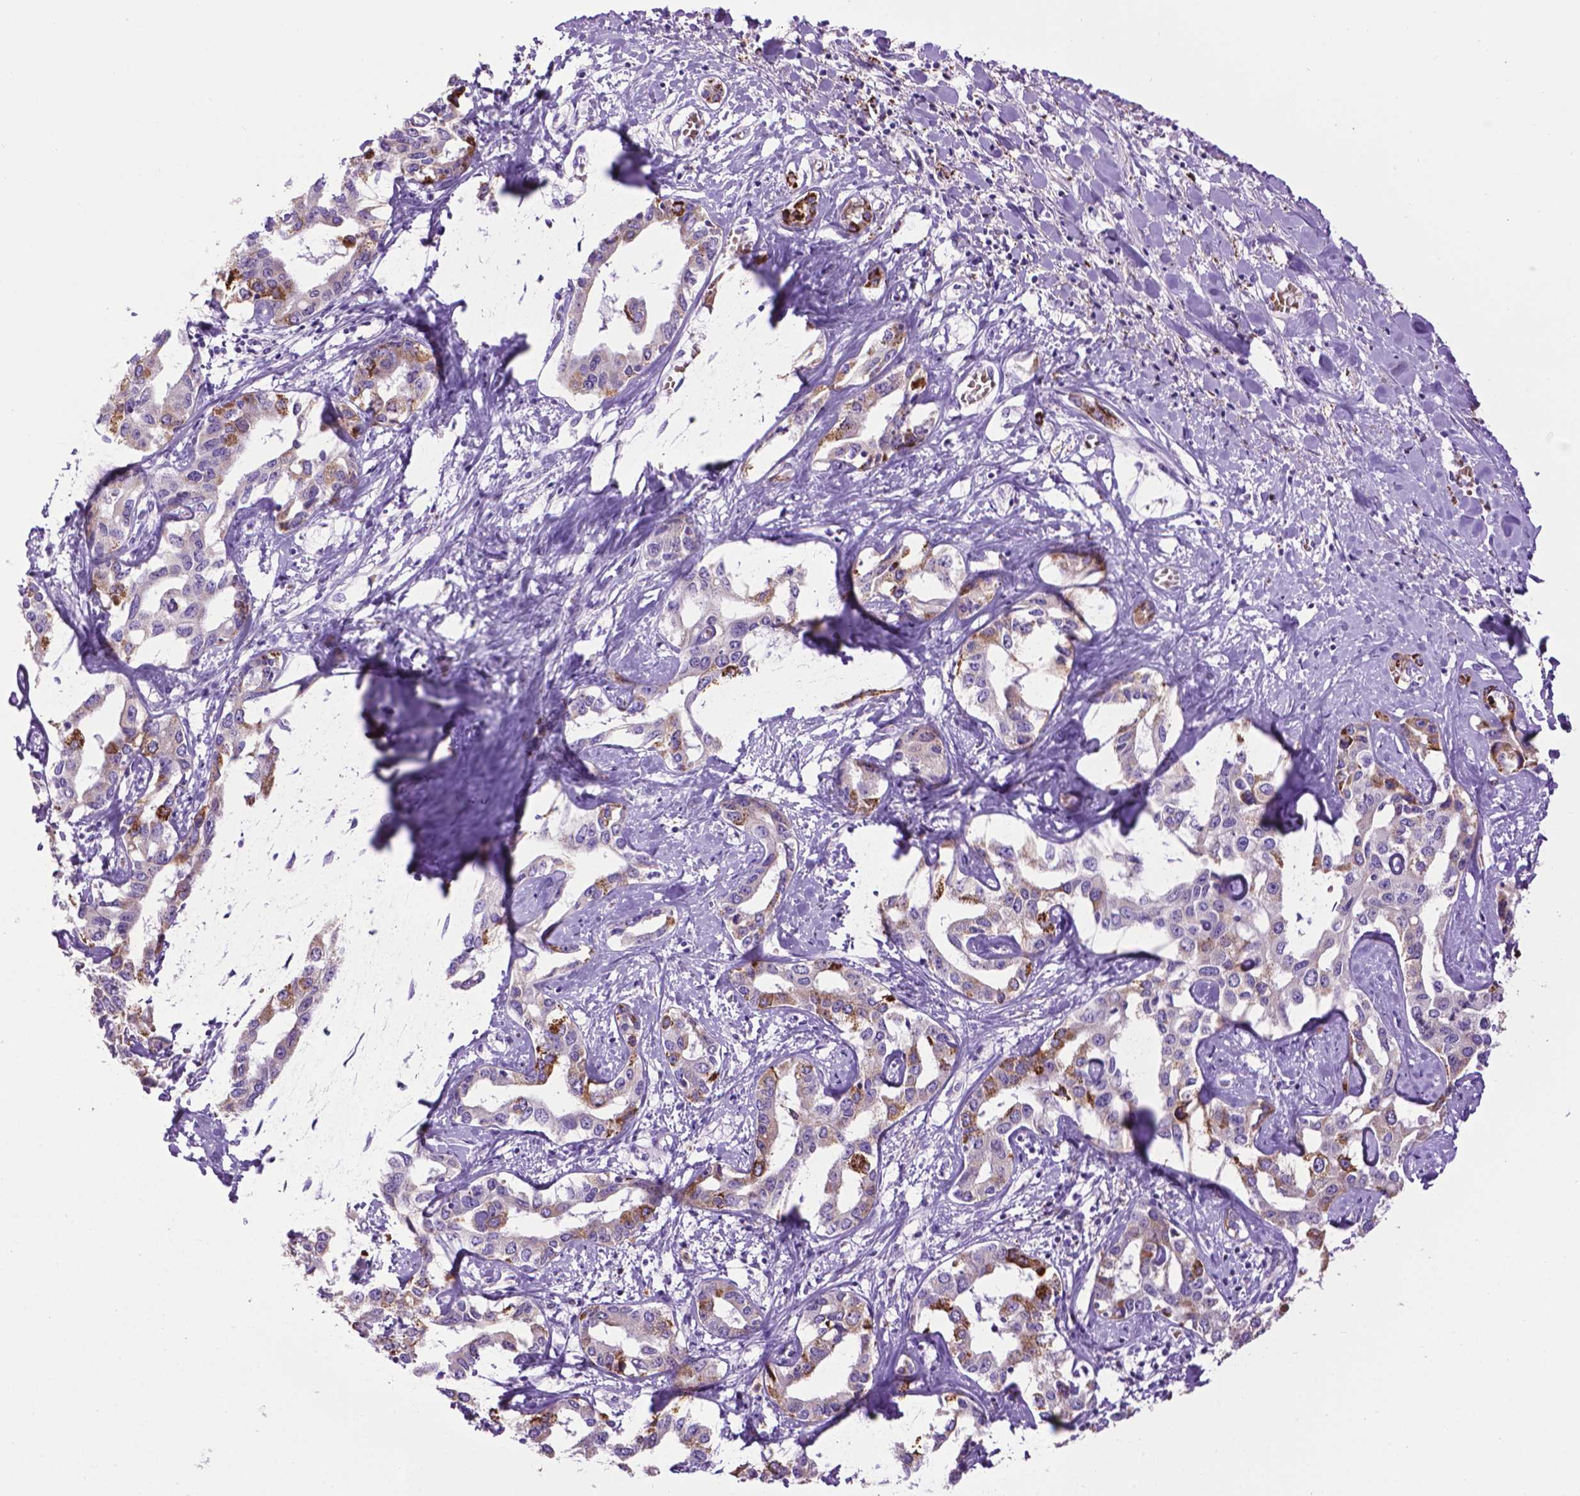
{"staining": {"intensity": "negative", "quantity": "none", "location": "none"}, "tissue": "liver cancer", "cell_type": "Tumor cells", "image_type": "cancer", "snomed": [{"axis": "morphology", "description": "Cholangiocarcinoma"}, {"axis": "topography", "description": "Liver"}], "caption": "Image shows no significant protein staining in tumor cells of liver cancer (cholangiocarcinoma).", "gene": "TMEM132E", "patient": {"sex": "male", "age": 59}}